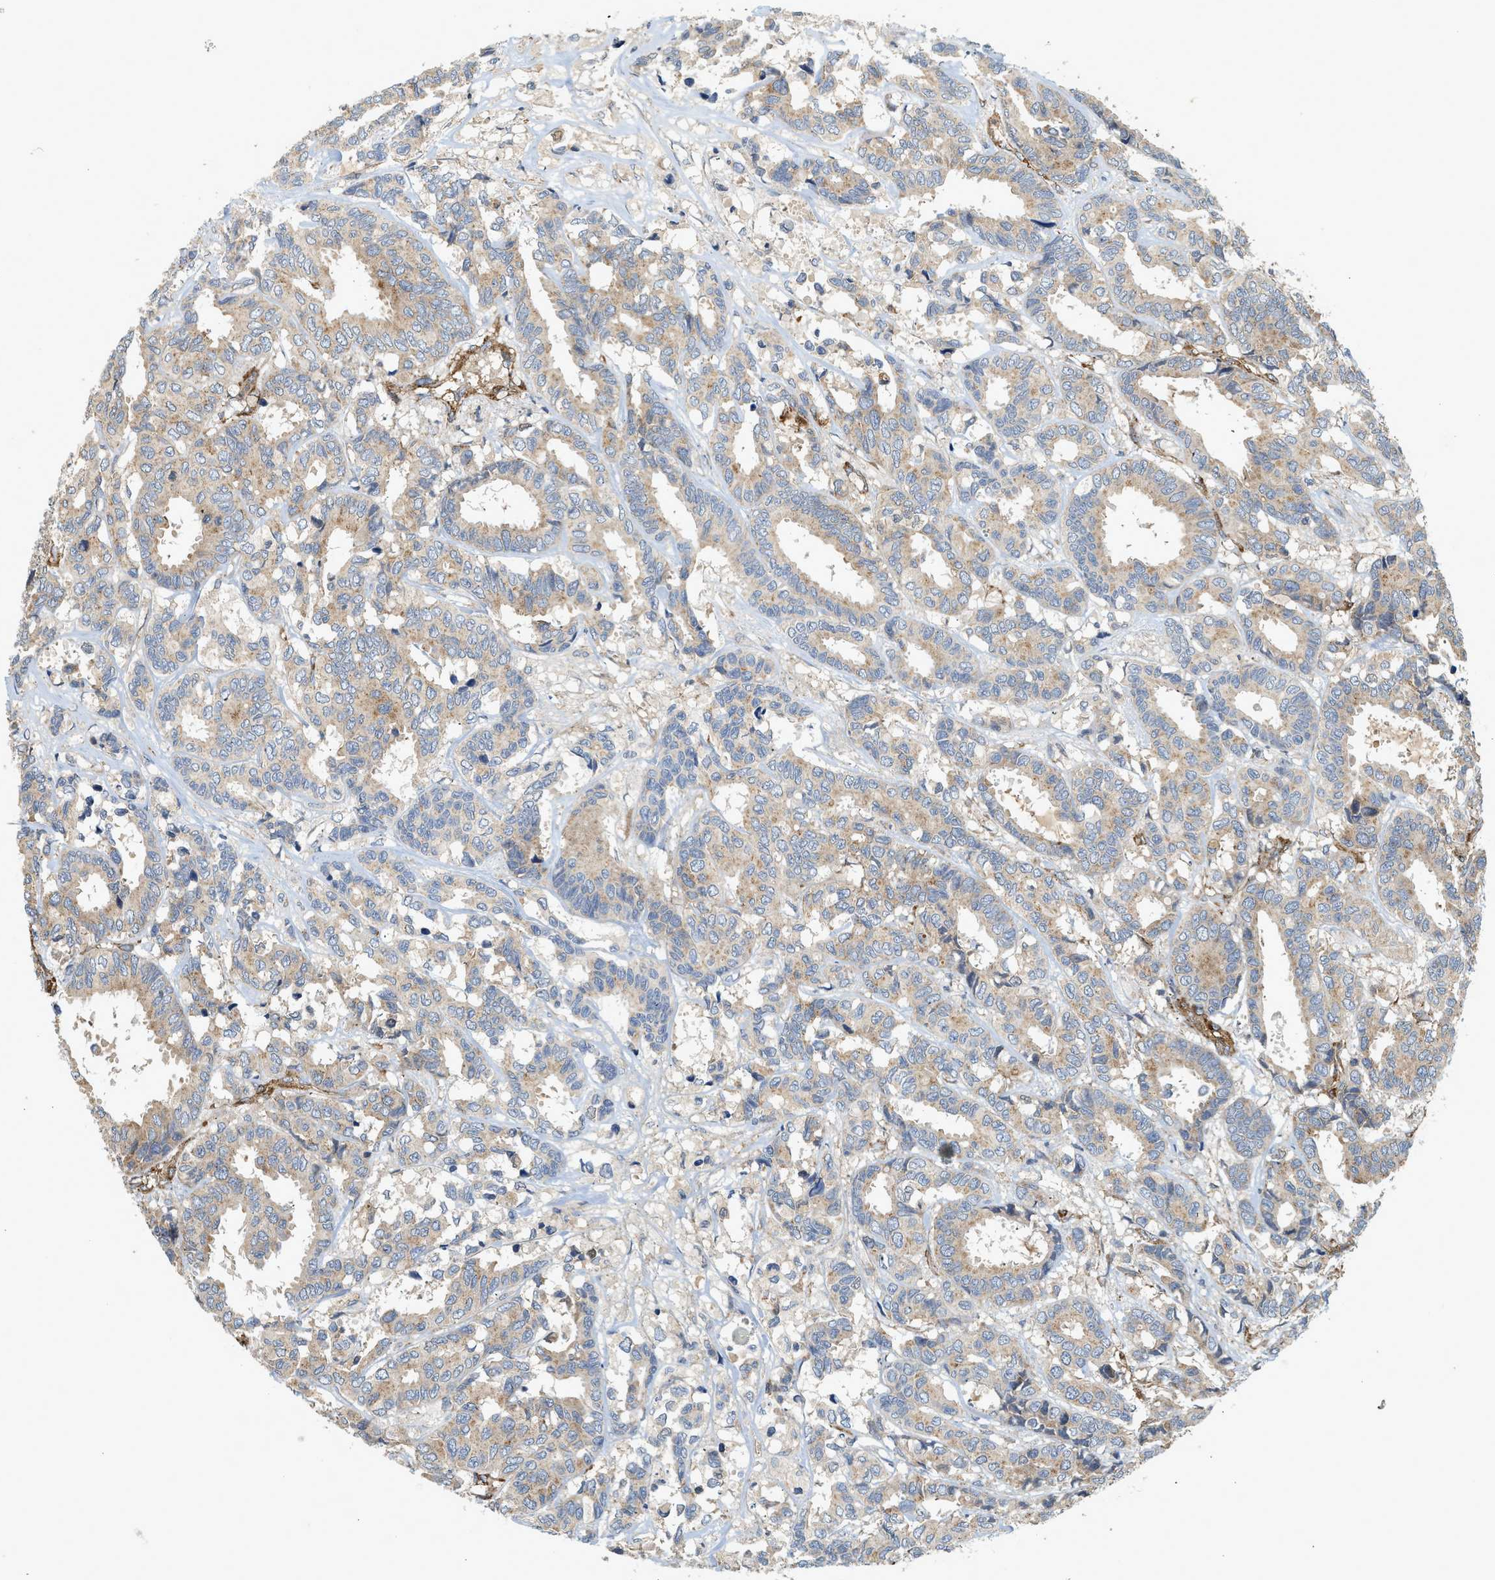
{"staining": {"intensity": "weak", "quantity": ">75%", "location": "cytoplasmic/membranous"}, "tissue": "breast cancer", "cell_type": "Tumor cells", "image_type": "cancer", "snomed": [{"axis": "morphology", "description": "Duct carcinoma"}, {"axis": "topography", "description": "Breast"}], "caption": "Immunohistochemical staining of human breast cancer displays low levels of weak cytoplasmic/membranous protein staining in approximately >75% of tumor cells.", "gene": "HIP1", "patient": {"sex": "female", "age": 87}}